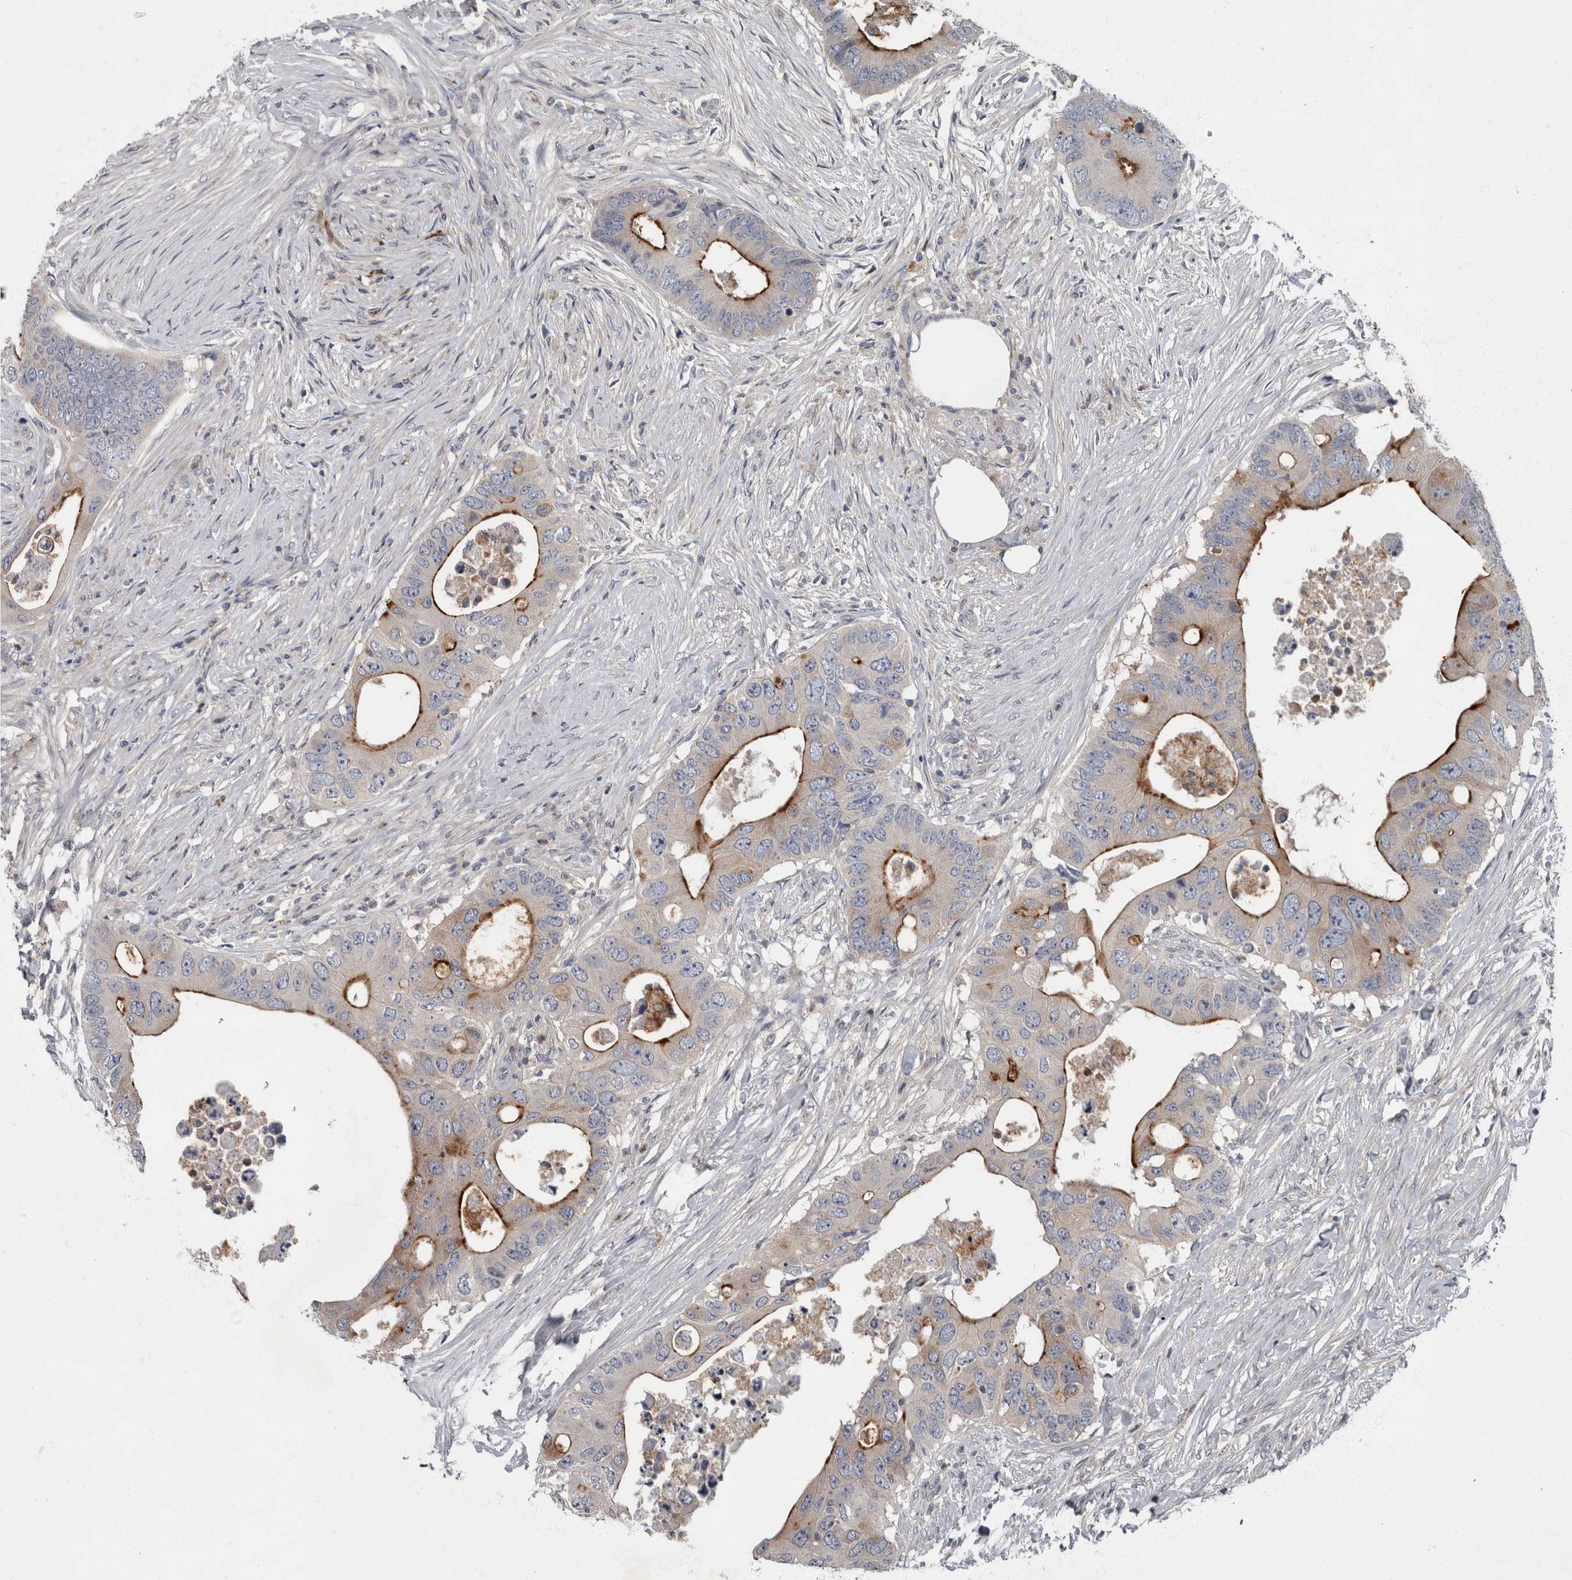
{"staining": {"intensity": "strong", "quantity": "25%-75%", "location": "cytoplasmic/membranous"}, "tissue": "colorectal cancer", "cell_type": "Tumor cells", "image_type": "cancer", "snomed": [{"axis": "morphology", "description": "Adenocarcinoma, NOS"}, {"axis": "topography", "description": "Colon"}], "caption": "IHC photomicrograph of colorectal cancer stained for a protein (brown), which demonstrates high levels of strong cytoplasmic/membranous staining in about 25%-75% of tumor cells.", "gene": "CDC42BPG", "patient": {"sex": "male", "age": 71}}